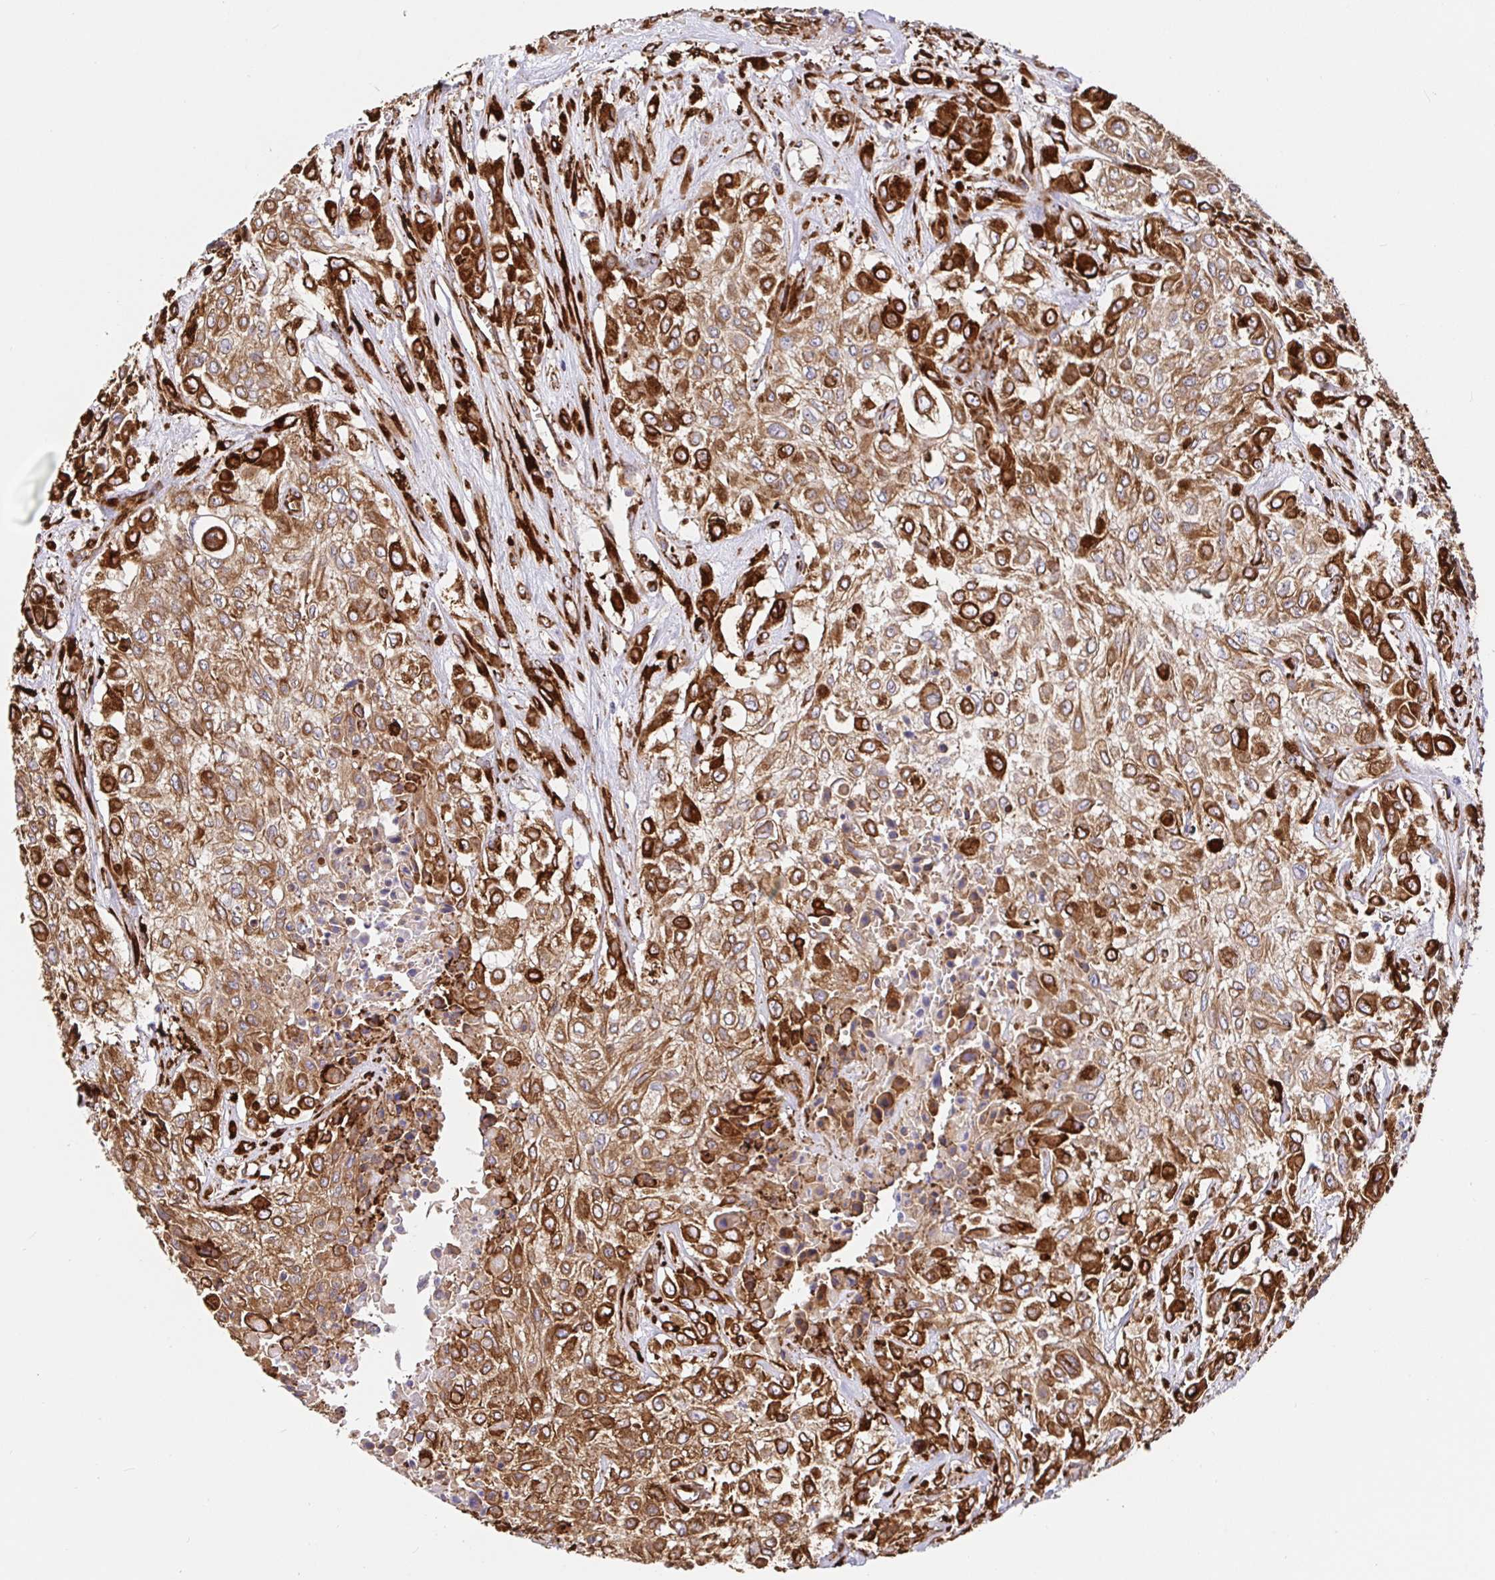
{"staining": {"intensity": "strong", "quantity": "25%-75%", "location": "cytoplasmic/membranous"}, "tissue": "urothelial cancer", "cell_type": "Tumor cells", "image_type": "cancer", "snomed": [{"axis": "morphology", "description": "Urothelial carcinoma, High grade"}, {"axis": "topography", "description": "Urinary bladder"}], "caption": "The photomicrograph exhibits immunohistochemical staining of urothelial cancer. There is strong cytoplasmic/membranous staining is seen in about 25%-75% of tumor cells.", "gene": "MAOA", "patient": {"sex": "male", "age": 57}}